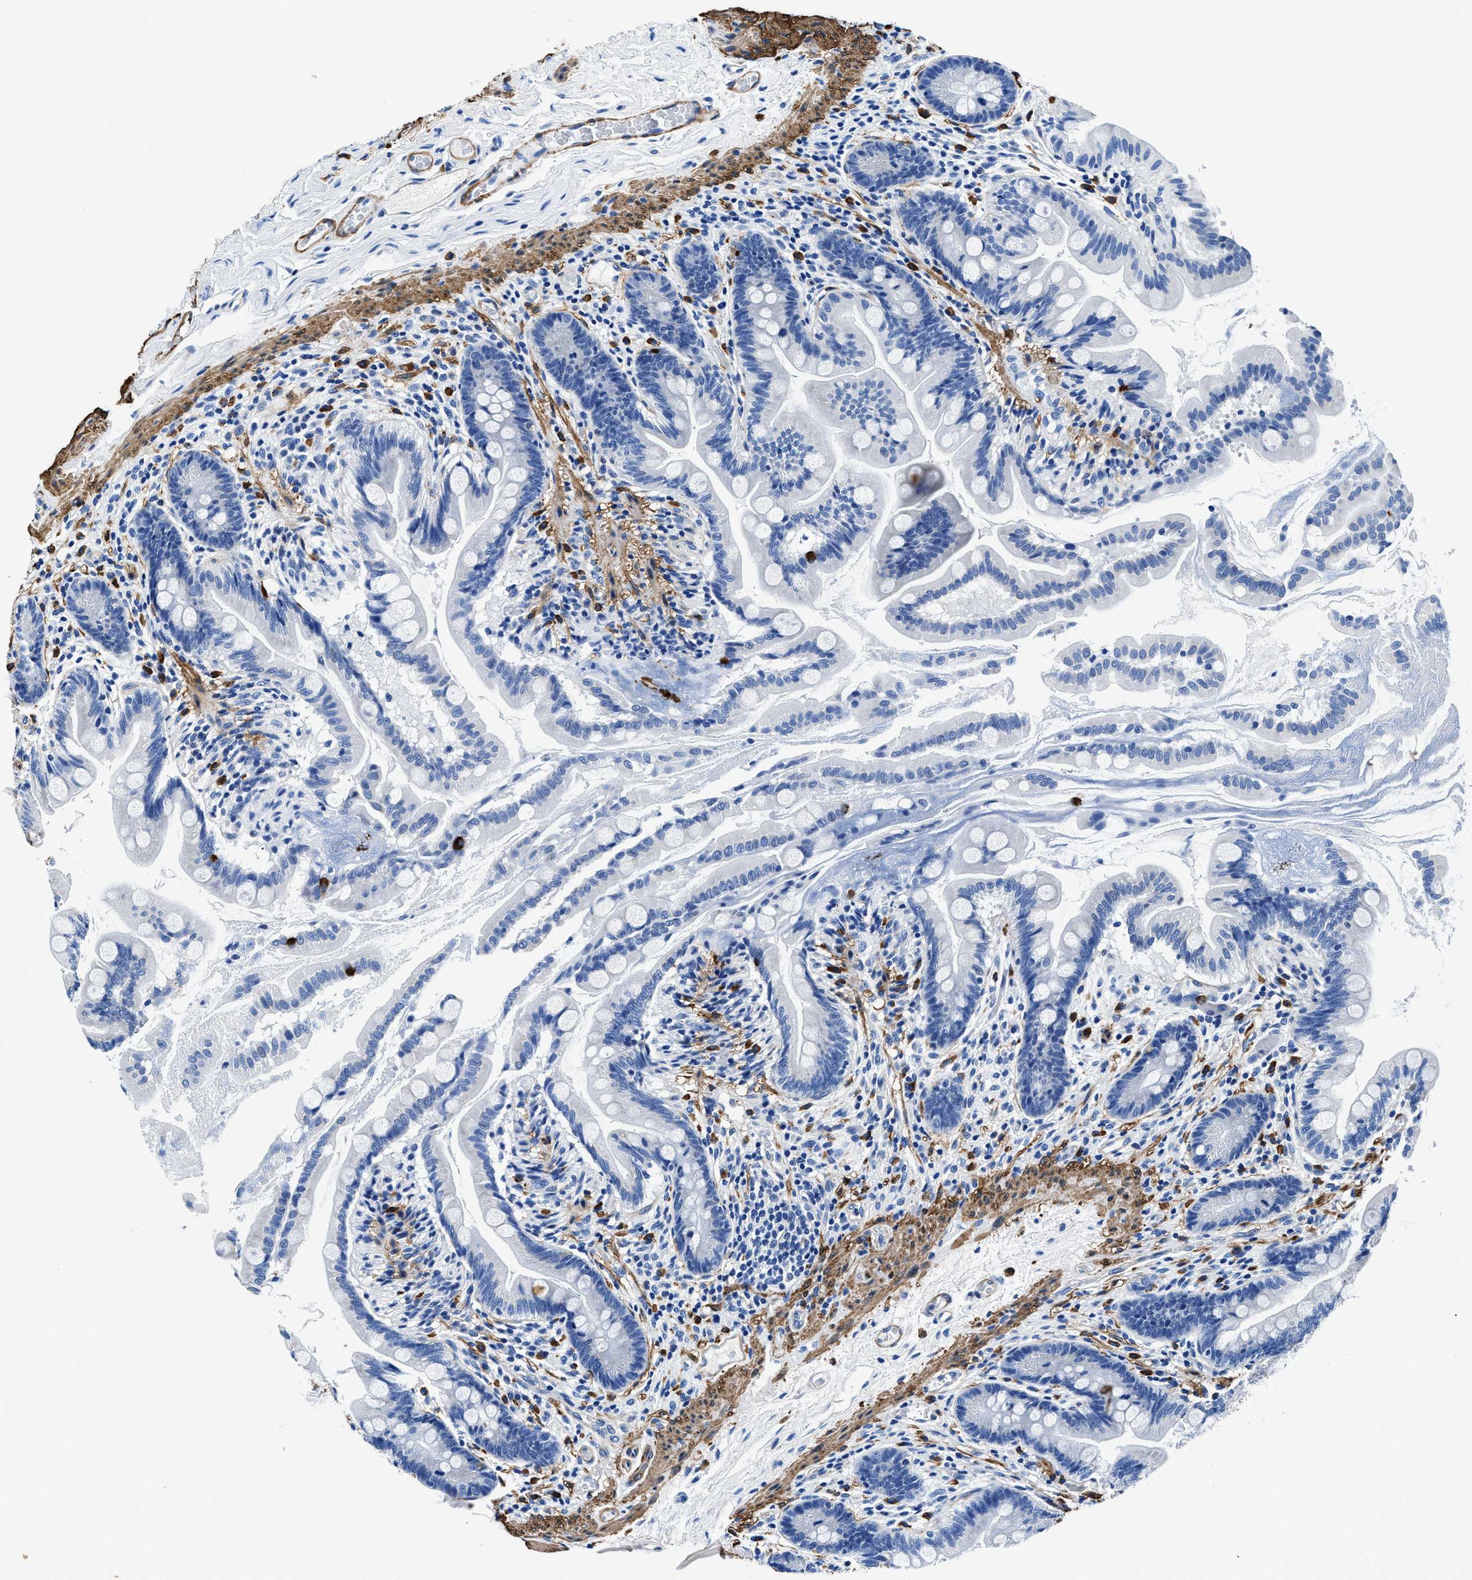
{"staining": {"intensity": "negative", "quantity": "none", "location": "none"}, "tissue": "small intestine", "cell_type": "Glandular cells", "image_type": "normal", "snomed": [{"axis": "morphology", "description": "Normal tissue, NOS"}, {"axis": "topography", "description": "Small intestine"}], "caption": "A photomicrograph of human small intestine is negative for staining in glandular cells. The staining was performed using DAB to visualize the protein expression in brown, while the nuclei were stained in blue with hematoxylin (Magnification: 20x).", "gene": "TEX261", "patient": {"sex": "female", "age": 56}}